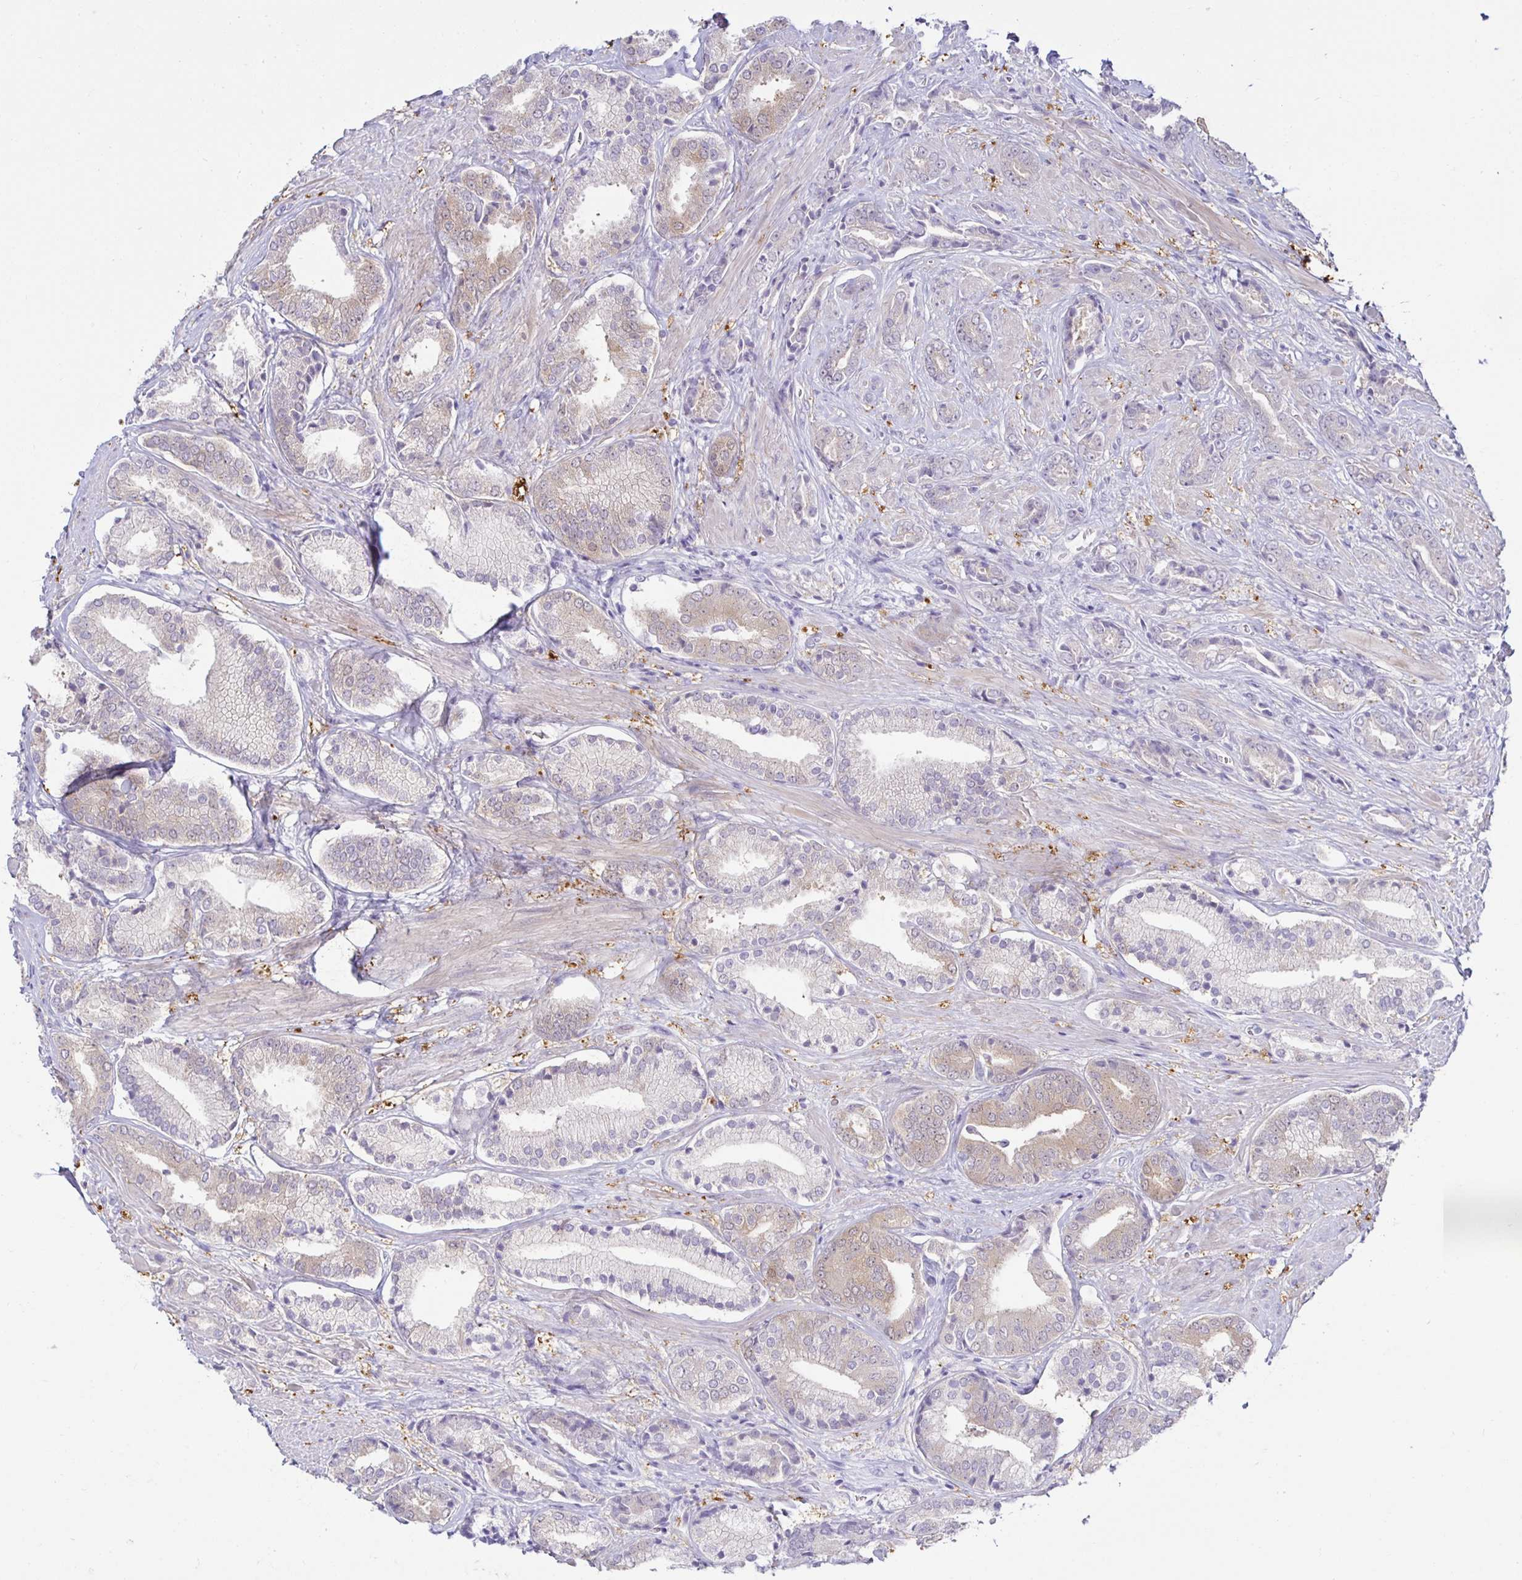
{"staining": {"intensity": "weak", "quantity": "25%-75%", "location": "cytoplasmic/membranous"}, "tissue": "prostate cancer", "cell_type": "Tumor cells", "image_type": "cancer", "snomed": [{"axis": "morphology", "description": "Adenocarcinoma, High grade"}, {"axis": "topography", "description": "Prostate"}], "caption": "Protein staining of prostate cancer (adenocarcinoma (high-grade)) tissue exhibits weak cytoplasmic/membranous staining in about 25%-75% of tumor cells.", "gene": "MON2", "patient": {"sex": "male", "age": 56}}